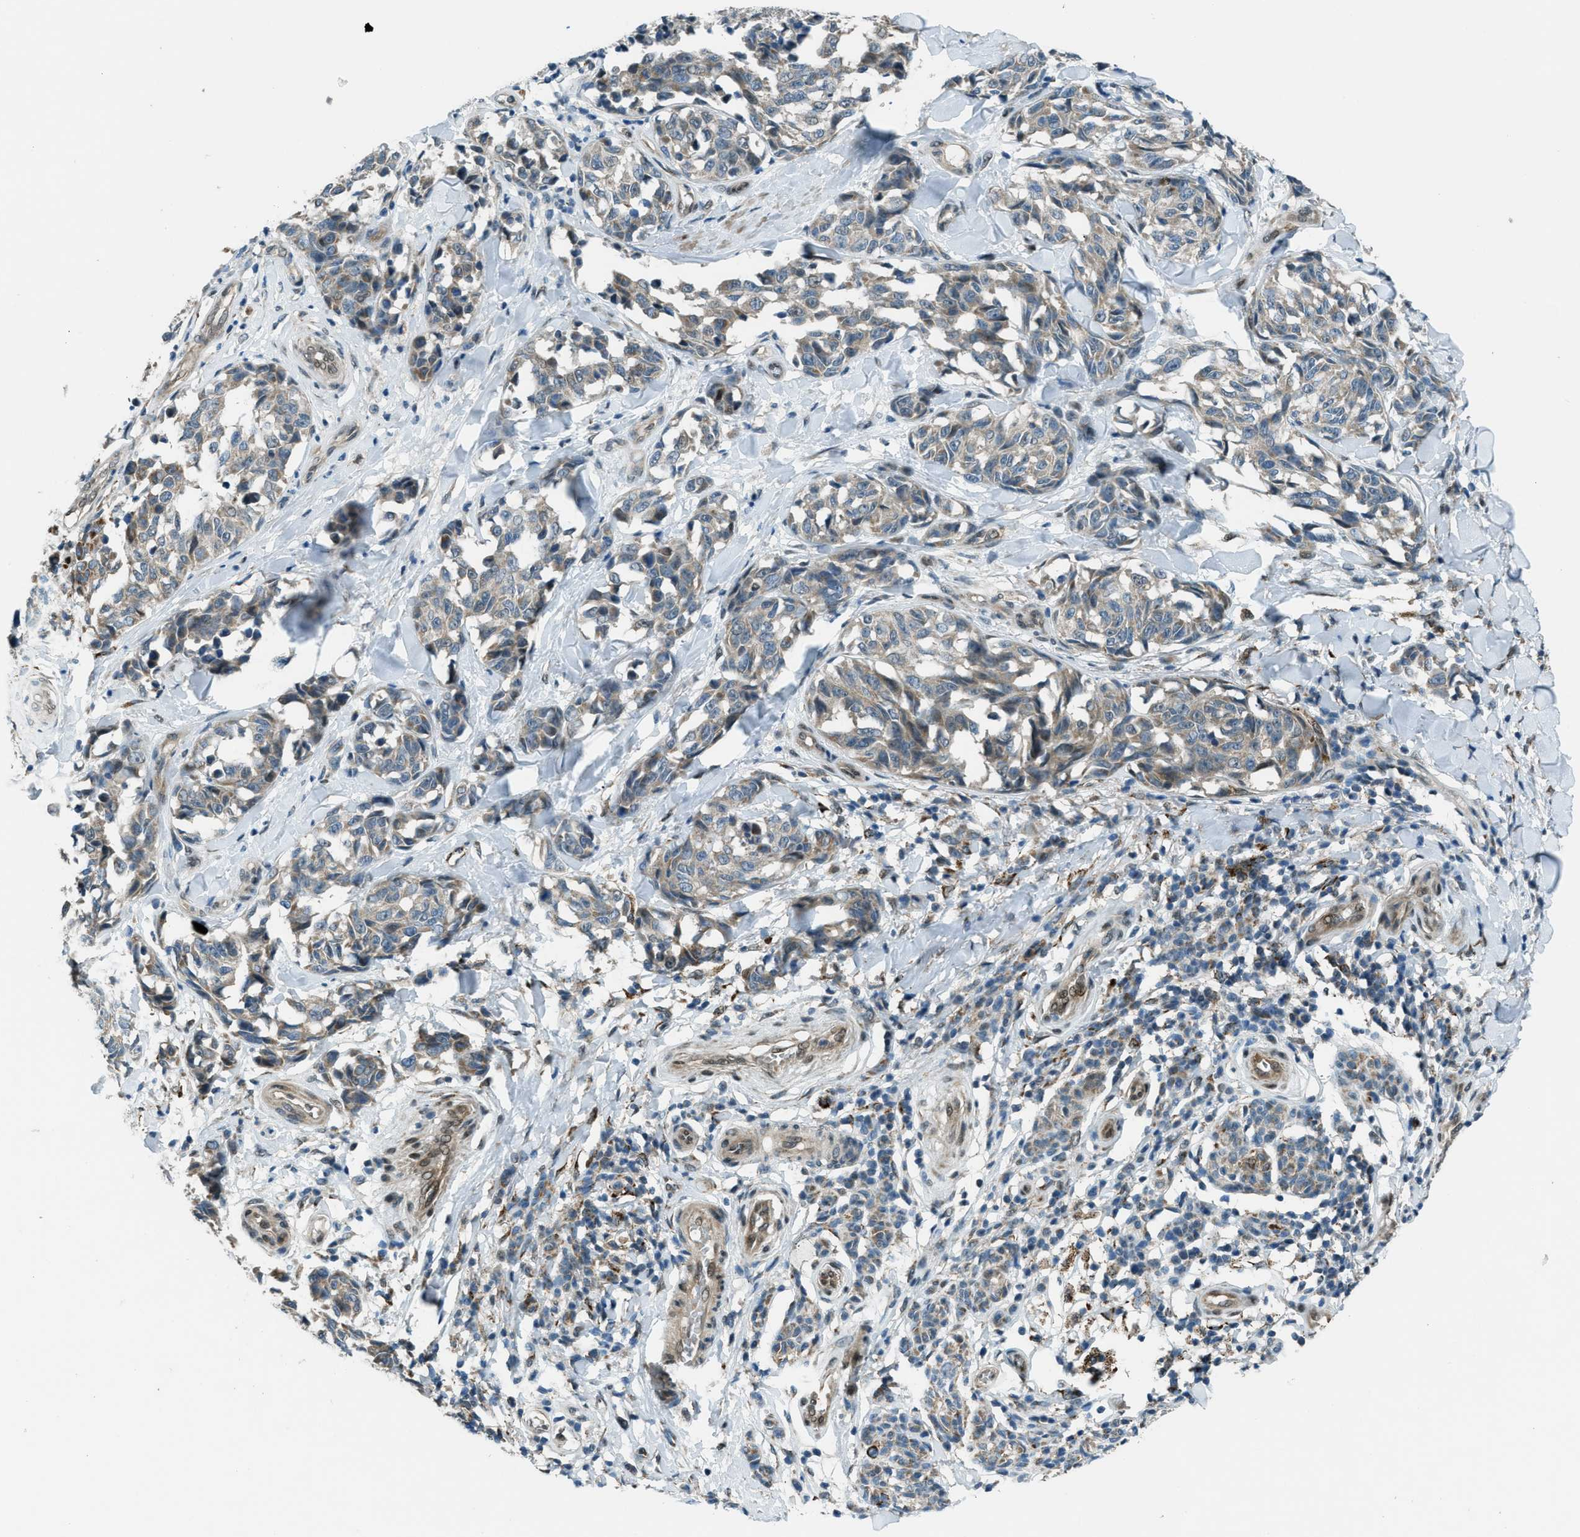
{"staining": {"intensity": "weak", "quantity": "25%-75%", "location": "cytoplasmic/membranous"}, "tissue": "melanoma", "cell_type": "Tumor cells", "image_type": "cancer", "snomed": [{"axis": "morphology", "description": "Malignant melanoma, NOS"}, {"axis": "topography", "description": "Skin"}], "caption": "Immunohistochemistry staining of malignant melanoma, which shows low levels of weak cytoplasmic/membranous staining in approximately 25%-75% of tumor cells indicating weak cytoplasmic/membranous protein expression. The staining was performed using DAB (brown) for protein detection and nuclei were counterstained in hematoxylin (blue).", "gene": "NPEPL1", "patient": {"sex": "female", "age": 64}}